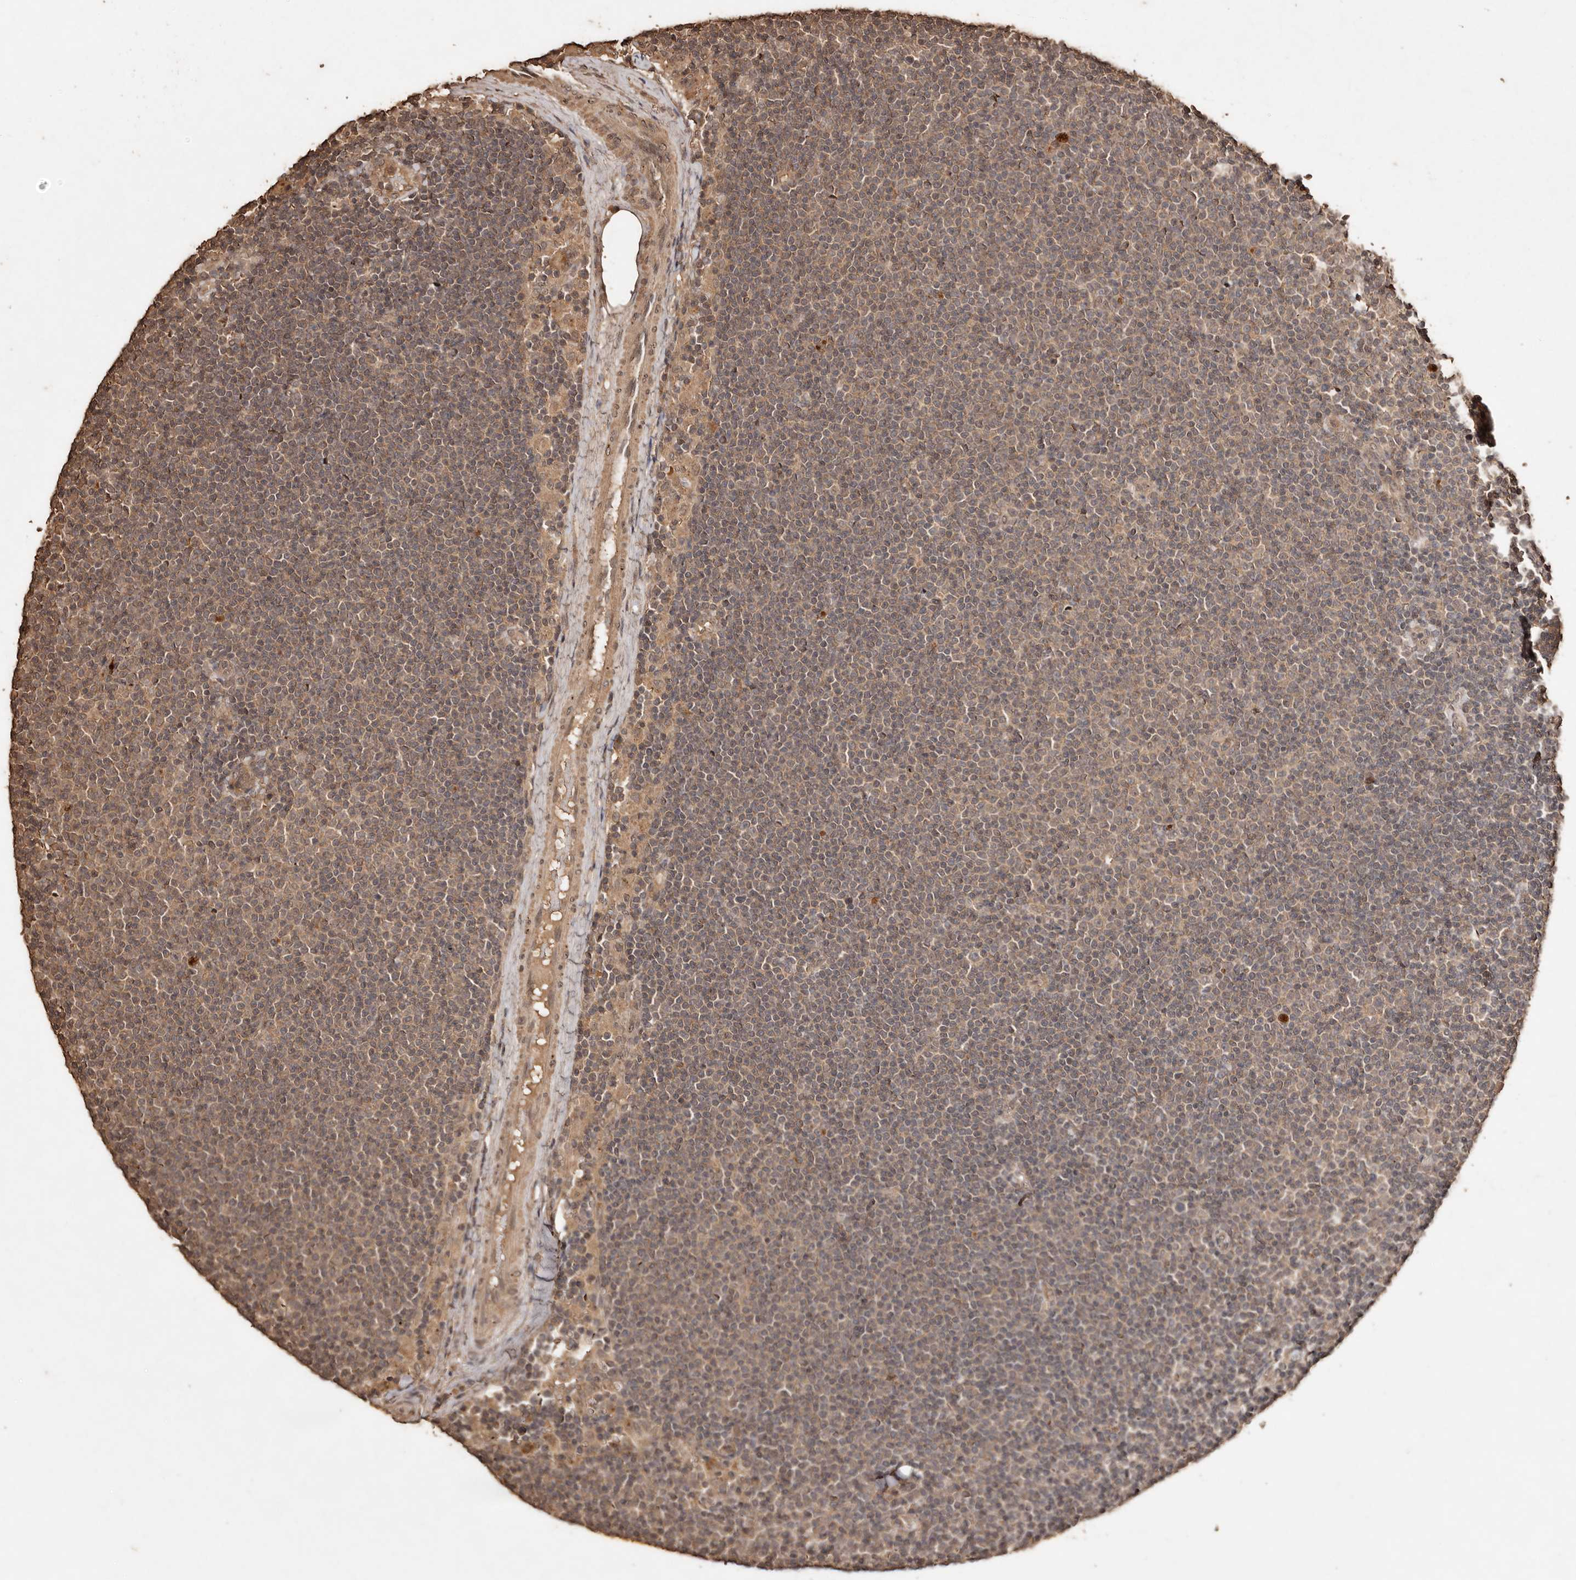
{"staining": {"intensity": "weak", "quantity": ">75%", "location": "cytoplasmic/membranous"}, "tissue": "lymphoma", "cell_type": "Tumor cells", "image_type": "cancer", "snomed": [{"axis": "morphology", "description": "Malignant lymphoma, non-Hodgkin's type, Low grade"}, {"axis": "topography", "description": "Lymph node"}], "caption": "Immunohistochemistry (DAB) staining of low-grade malignant lymphoma, non-Hodgkin's type reveals weak cytoplasmic/membranous protein staining in about >75% of tumor cells.", "gene": "PKDCC", "patient": {"sex": "female", "age": 53}}